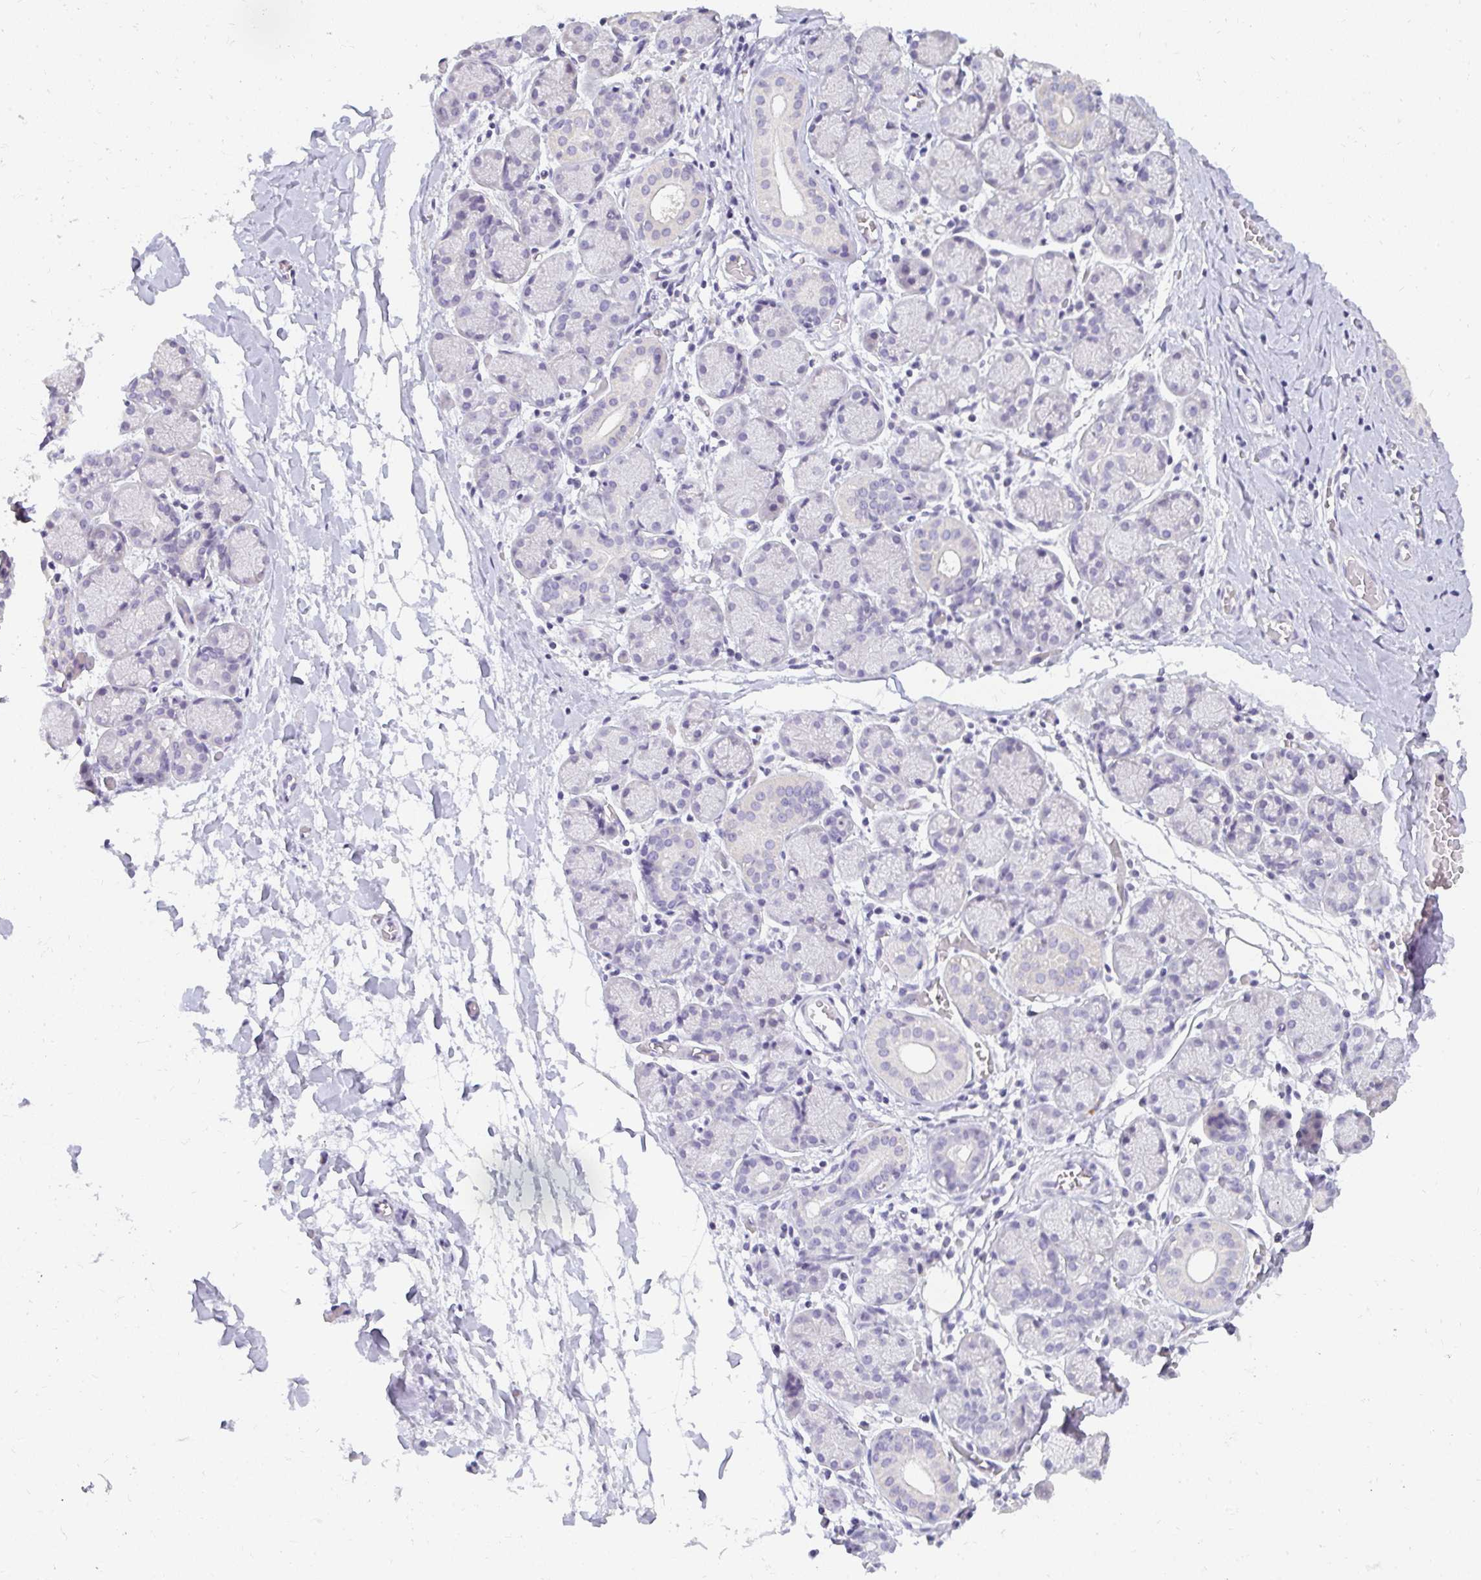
{"staining": {"intensity": "negative", "quantity": "none", "location": "none"}, "tissue": "salivary gland", "cell_type": "Glandular cells", "image_type": "normal", "snomed": [{"axis": "morphology", "description": "Normal tissue, NOS"}, {"axis": "topography", "description": "Salivary gland"}], "caption": "Protein analysis of normal salivary gland shows no significant positivity in glandular cells. (DAB (3,3'-diaminobenzidine) immunohistochemistry with hematoxylin counter stain).", "gene": "PPP1R3G", "patient": {"sex": "female", "age": 24}}